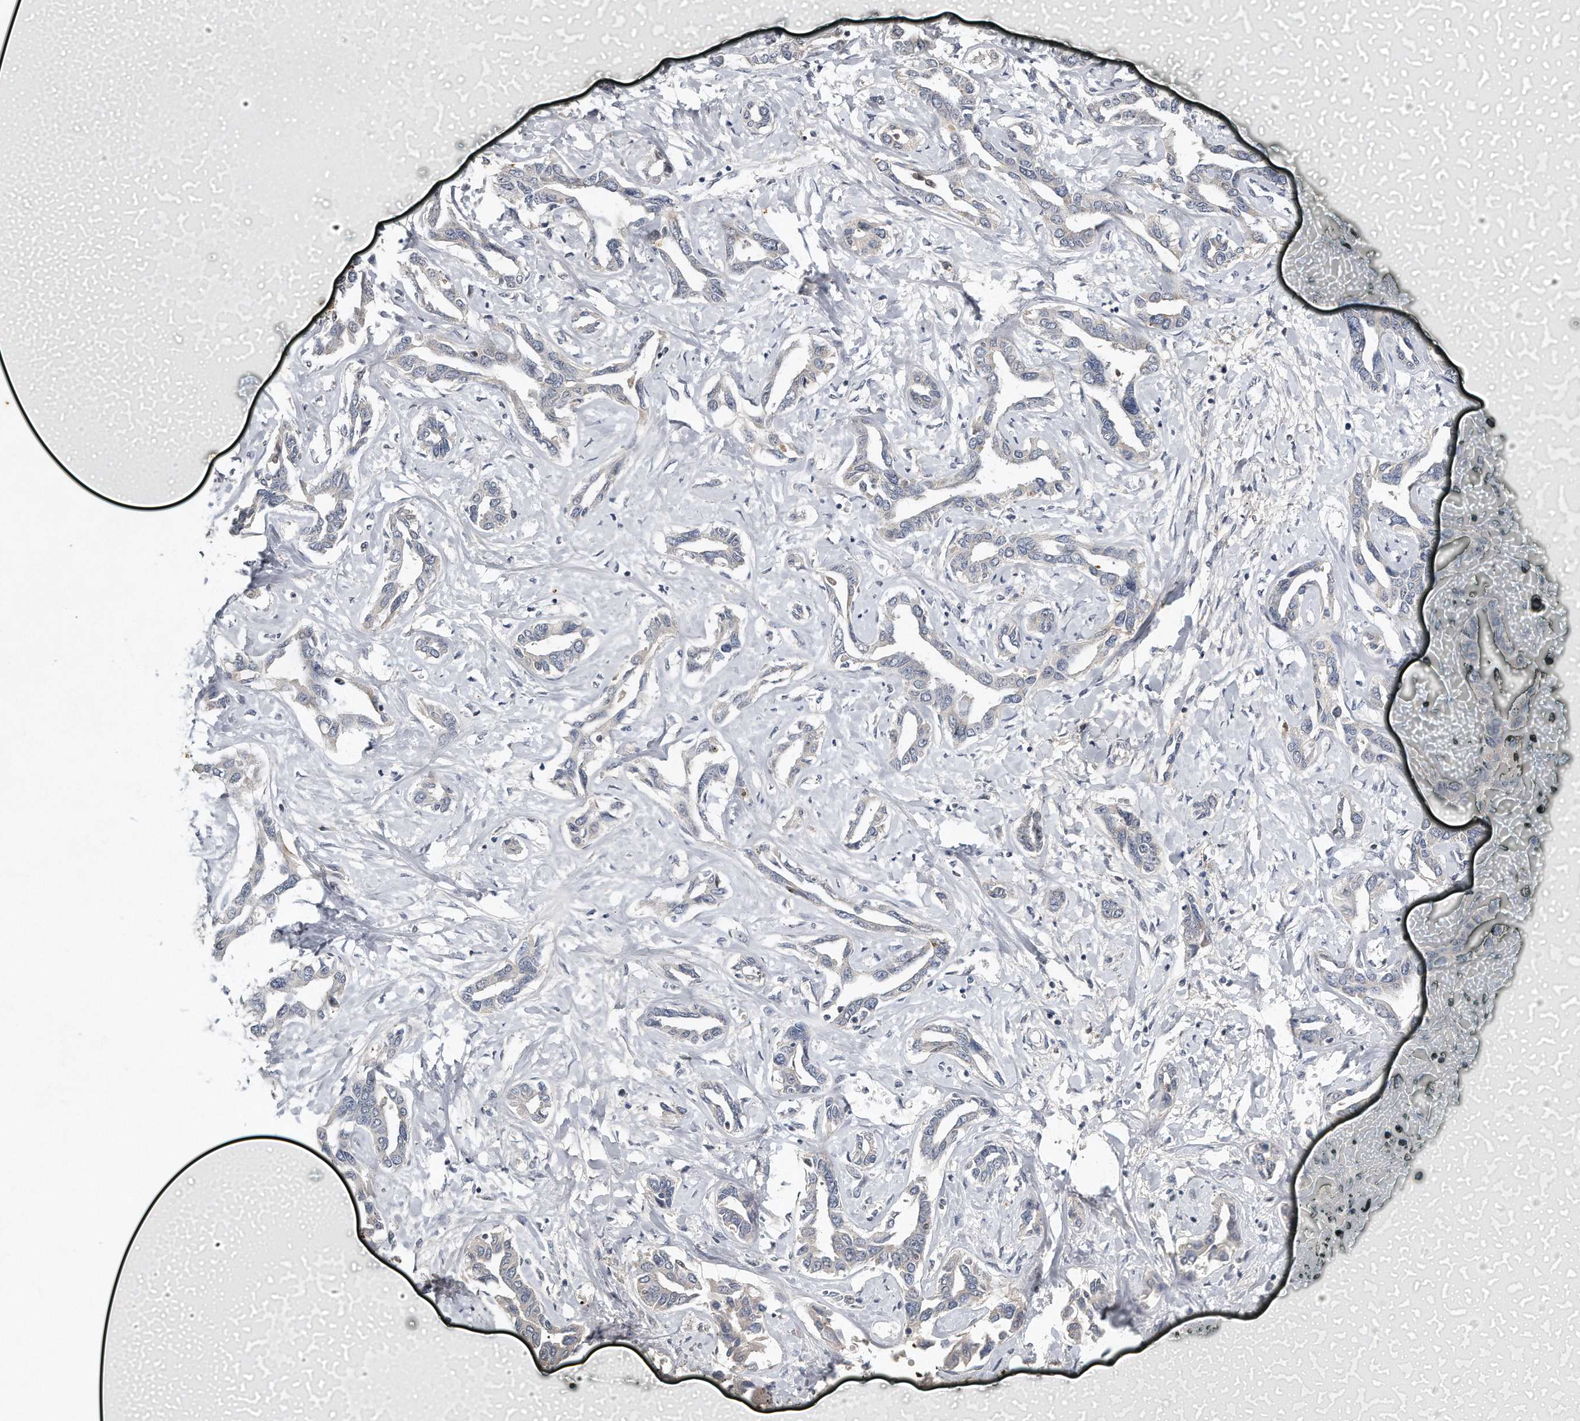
{"staining": {"intensity": "negative", "quantity": "none", "location": "none"}, "tissue": "liver cancer", "cell_type": "Tumor cells", "image_type": "cancer", "snomed": [{"axis": "morphology", "description": "Cholangiocarcinoma"}, {"axis": "topography", "description": "Liver"}], "caption": "Image shows no protein expression in tumor cells of cholangiocarcinoma (liver) tissue. (IHC, brightfield microscopy, high magnification).", "gene": "CAMK1", "patient": {"sex": "male", "age": 59}}